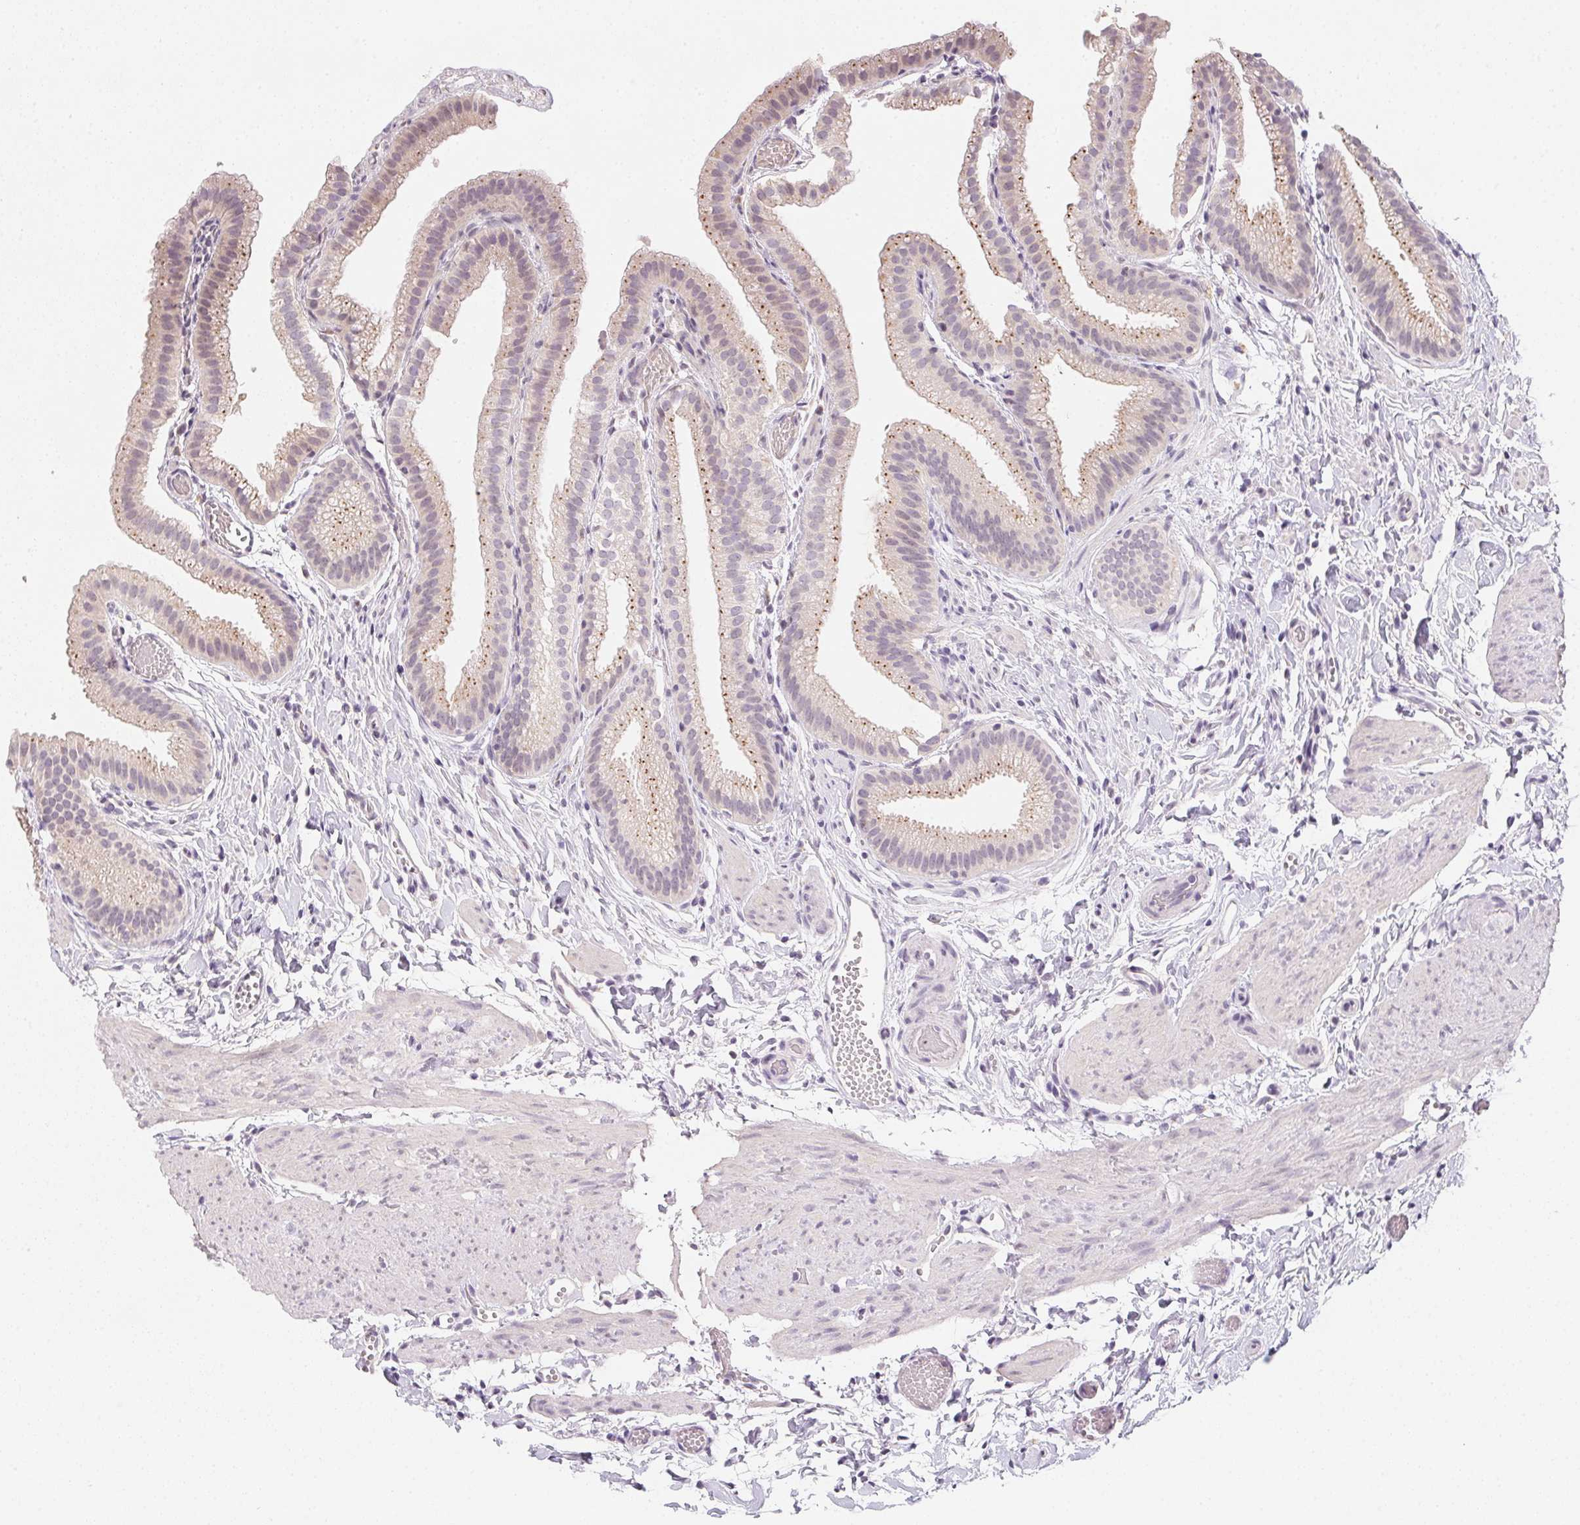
{"staining": {"intensity": "moderate", "quantity": "<25%", "location": "cytoplasmic/membranous"}, "tissue": "gallbladder", "cell_type": "Glandular cells", "image_type": "normal", "snomed": [{"axis": "morphology", "description": "Normal tissue, NOS"}, {"axis": "topography", "description": "Gallbladder"}], "caption": "Gallbladder stained with a brown dye displays moderate cytoplasmic/membranous positive expression in approximately <25% of glandular cells.", "gene": "SLC6A18", "patient": {"sex": "female", "age": 63}}